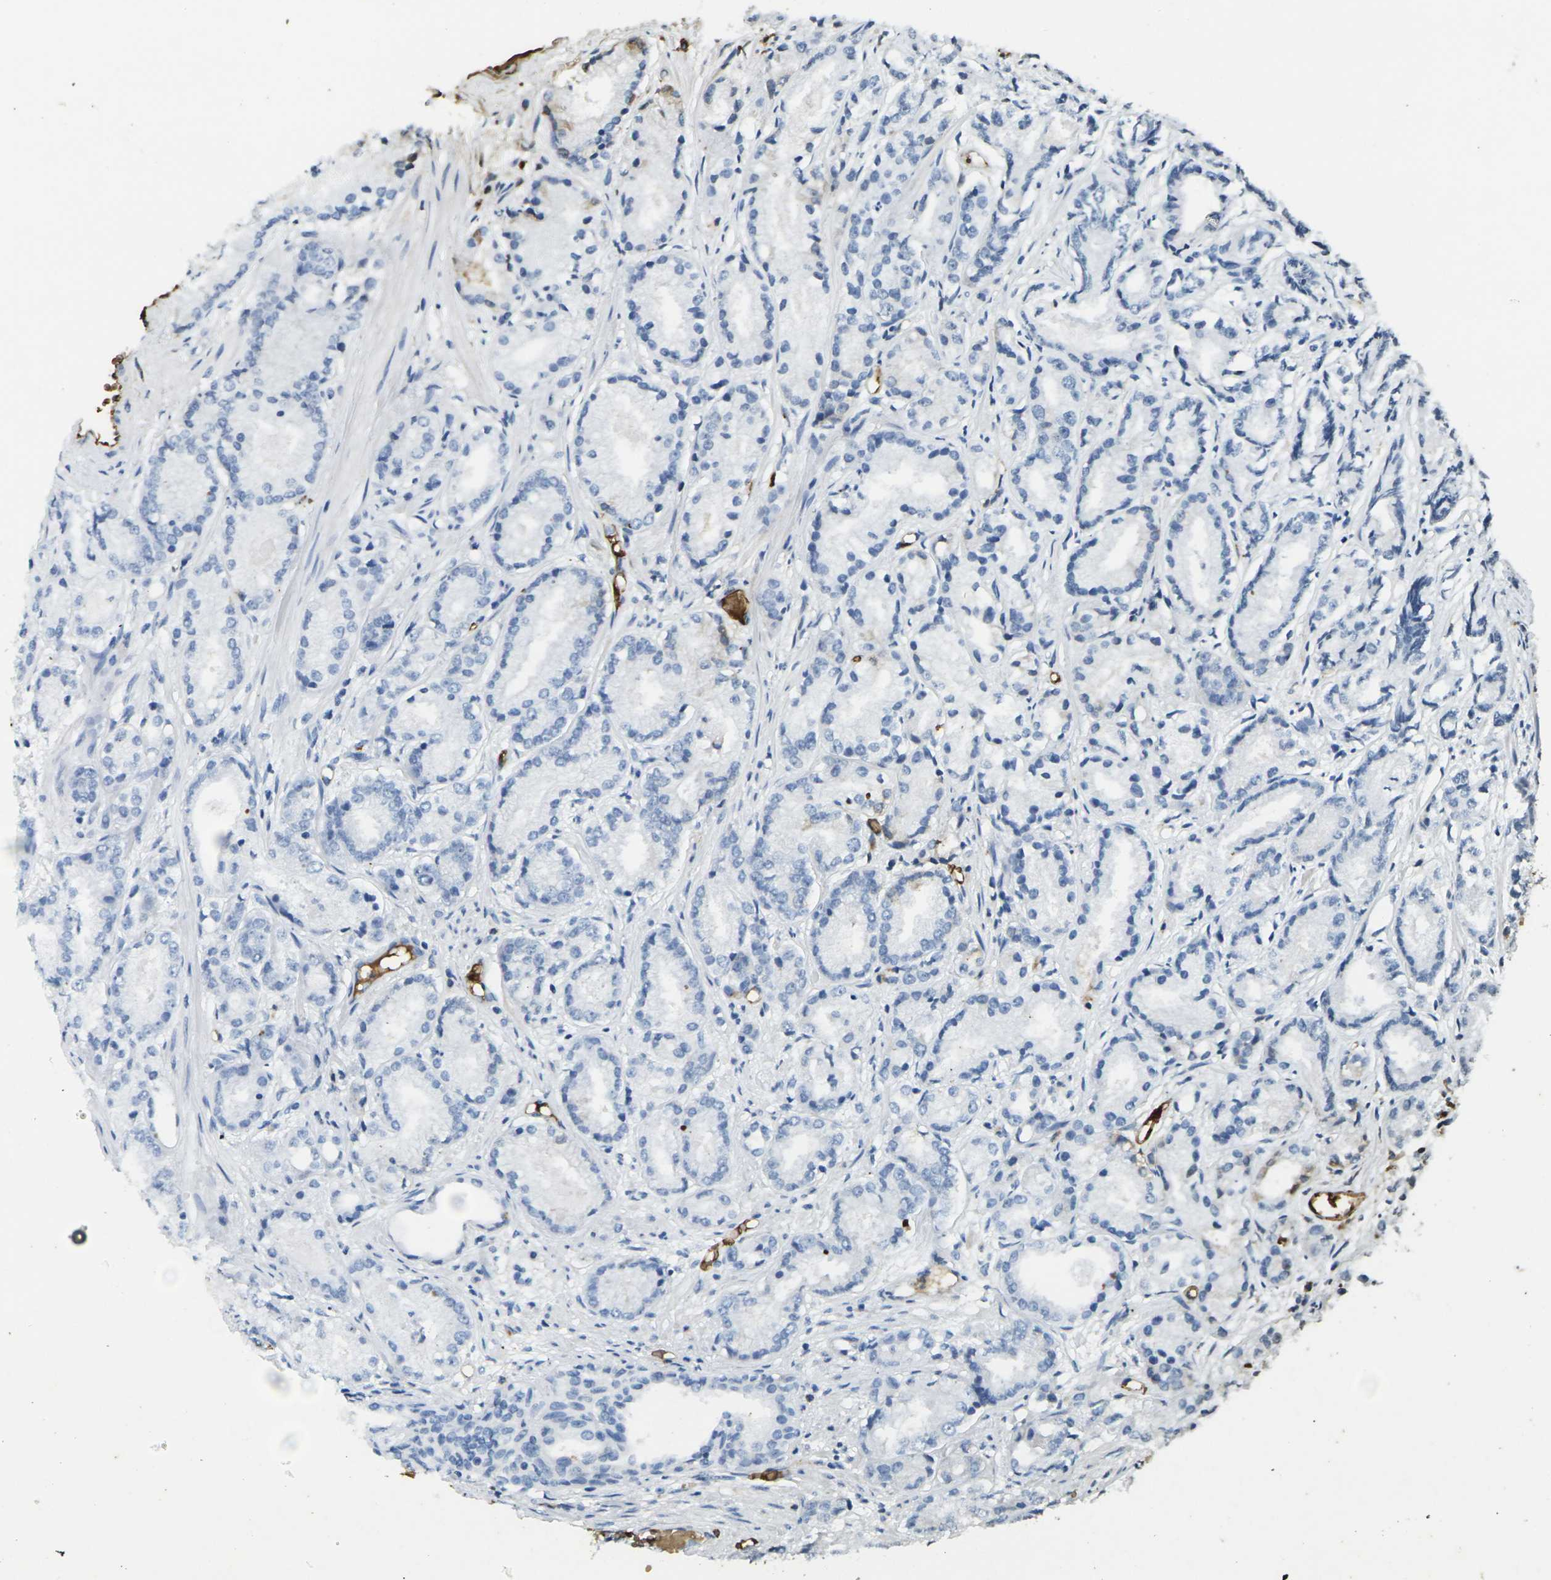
{"staining": {"intensity": "negative", "quantity": "none", "location": "none"}, "tissue": "prostate cancer", "cell_type": "Tumor cells", "image_type": "cancer", "snomed": [{"axis": "morphology", "description": "Adenocarcinoma, Low grade"}, {"axis": "topography", "description": "Prostate"}], "caption": "DAB immunohistochemical staining of human prostate cancer displays no significant expression in tumor cells.", "gene": "HBB", "patient": {"sex": "male", "age": 72}}